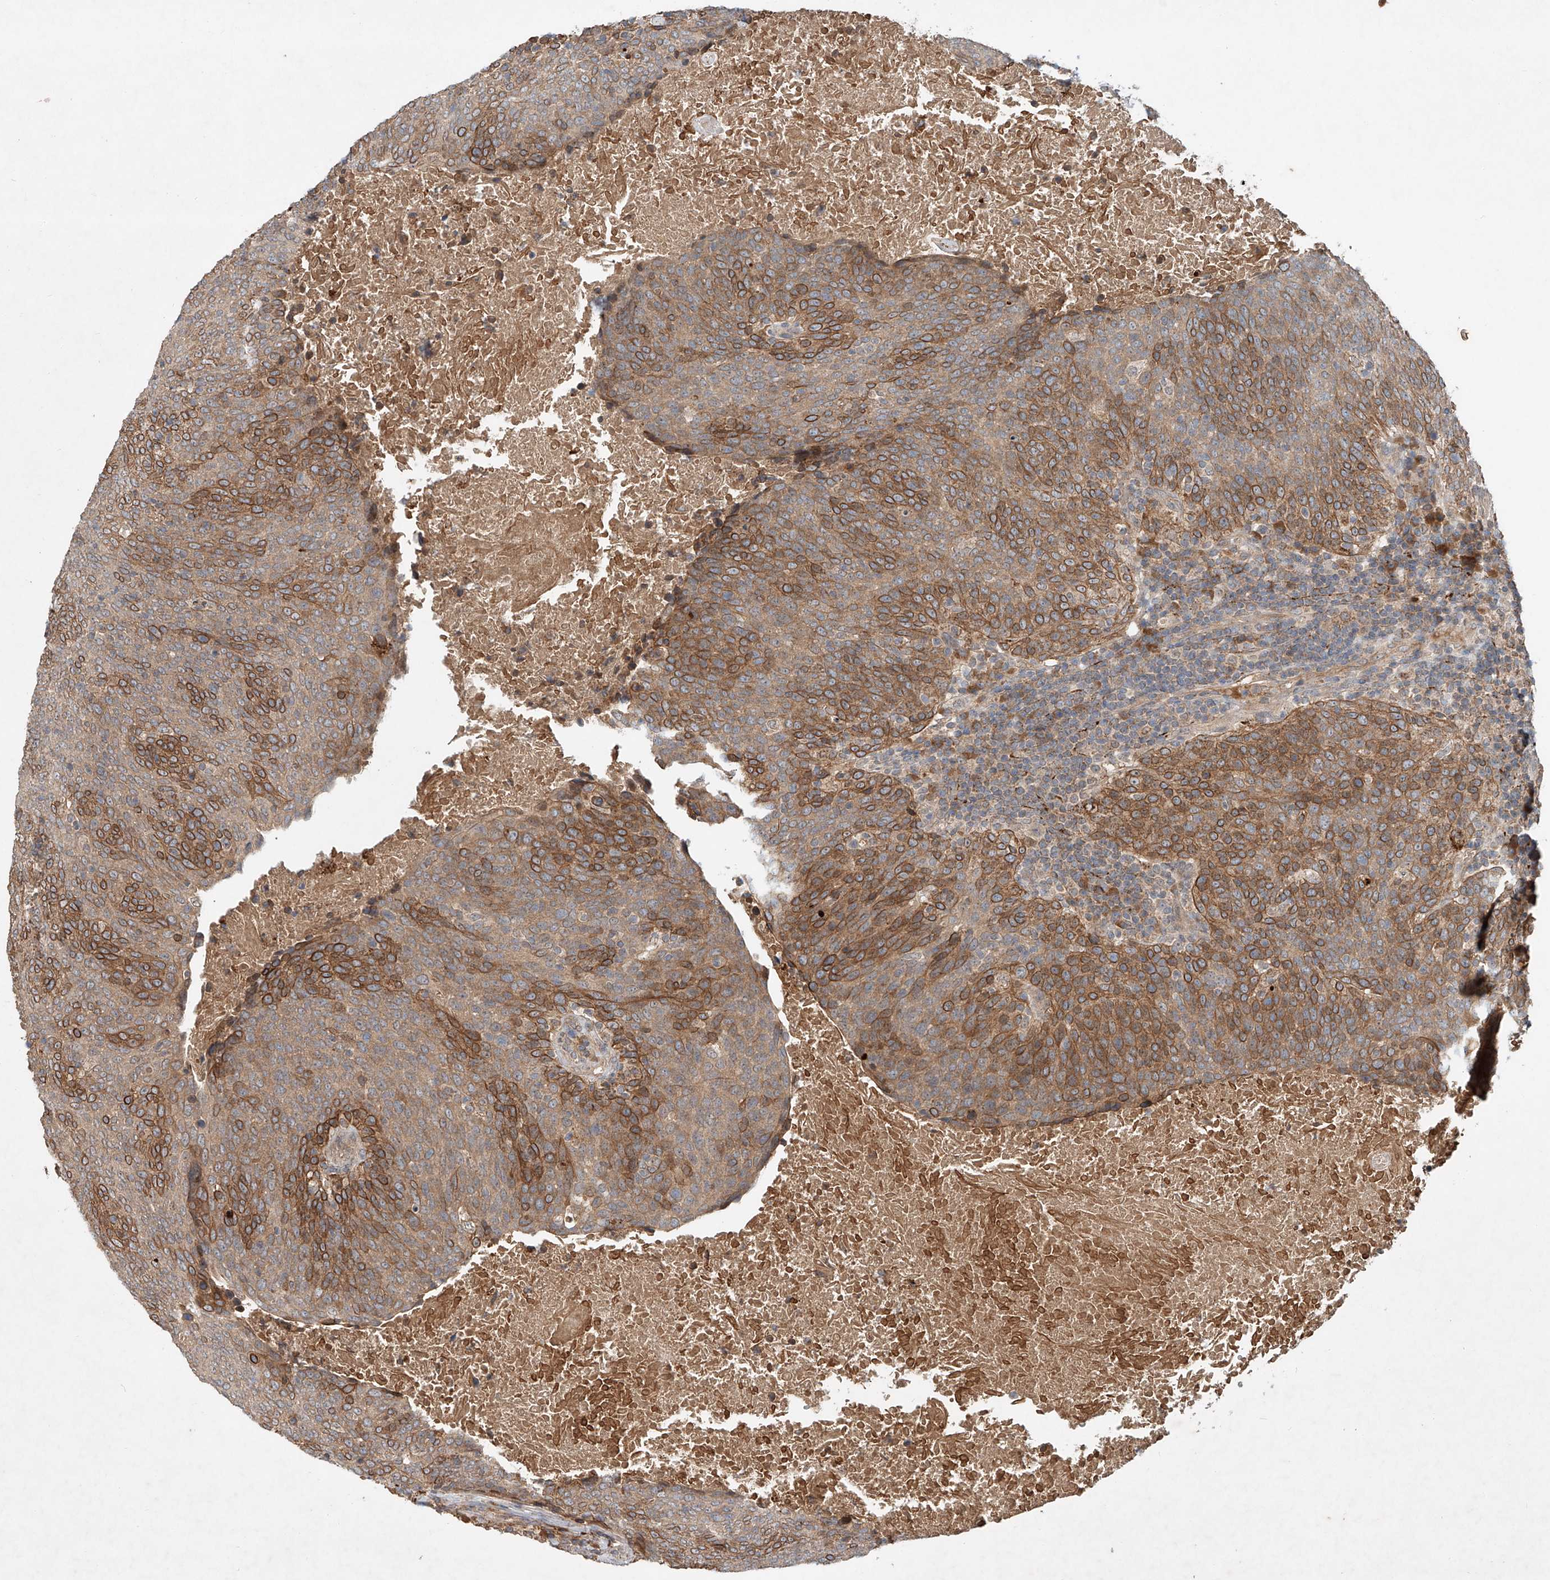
{"staining": {"intensity": "moderate", "quantity": ">75%", "location": "cytoplasmic/membranous"}, "tissue": "head and neck cancer", "cell_type": "Tumor cells", "image_type": "cancer", "snomed": [{"axis": "morphology", "description": "Squamous cell carcinoma, NOS"}, {"axis": "morphology", "description": "Squamous cell carcinoma, metastatic, NOS"}, {"axis": "topography", "description": "Lymph node"}, {"axis": "topography", "description": "Head-Neck"}], "caption": "Protein staining of head and neck cancer (squamous cell carcinoma) tissue shows moderate cytoplasmic/membranous staining in approximately >75% of tumor cells. Immunohistochemistry stains the protein of interest in brown and the nuclei are stained blue.", "gene": "IER5", "patient": {"sex": "male", "age": 62}}